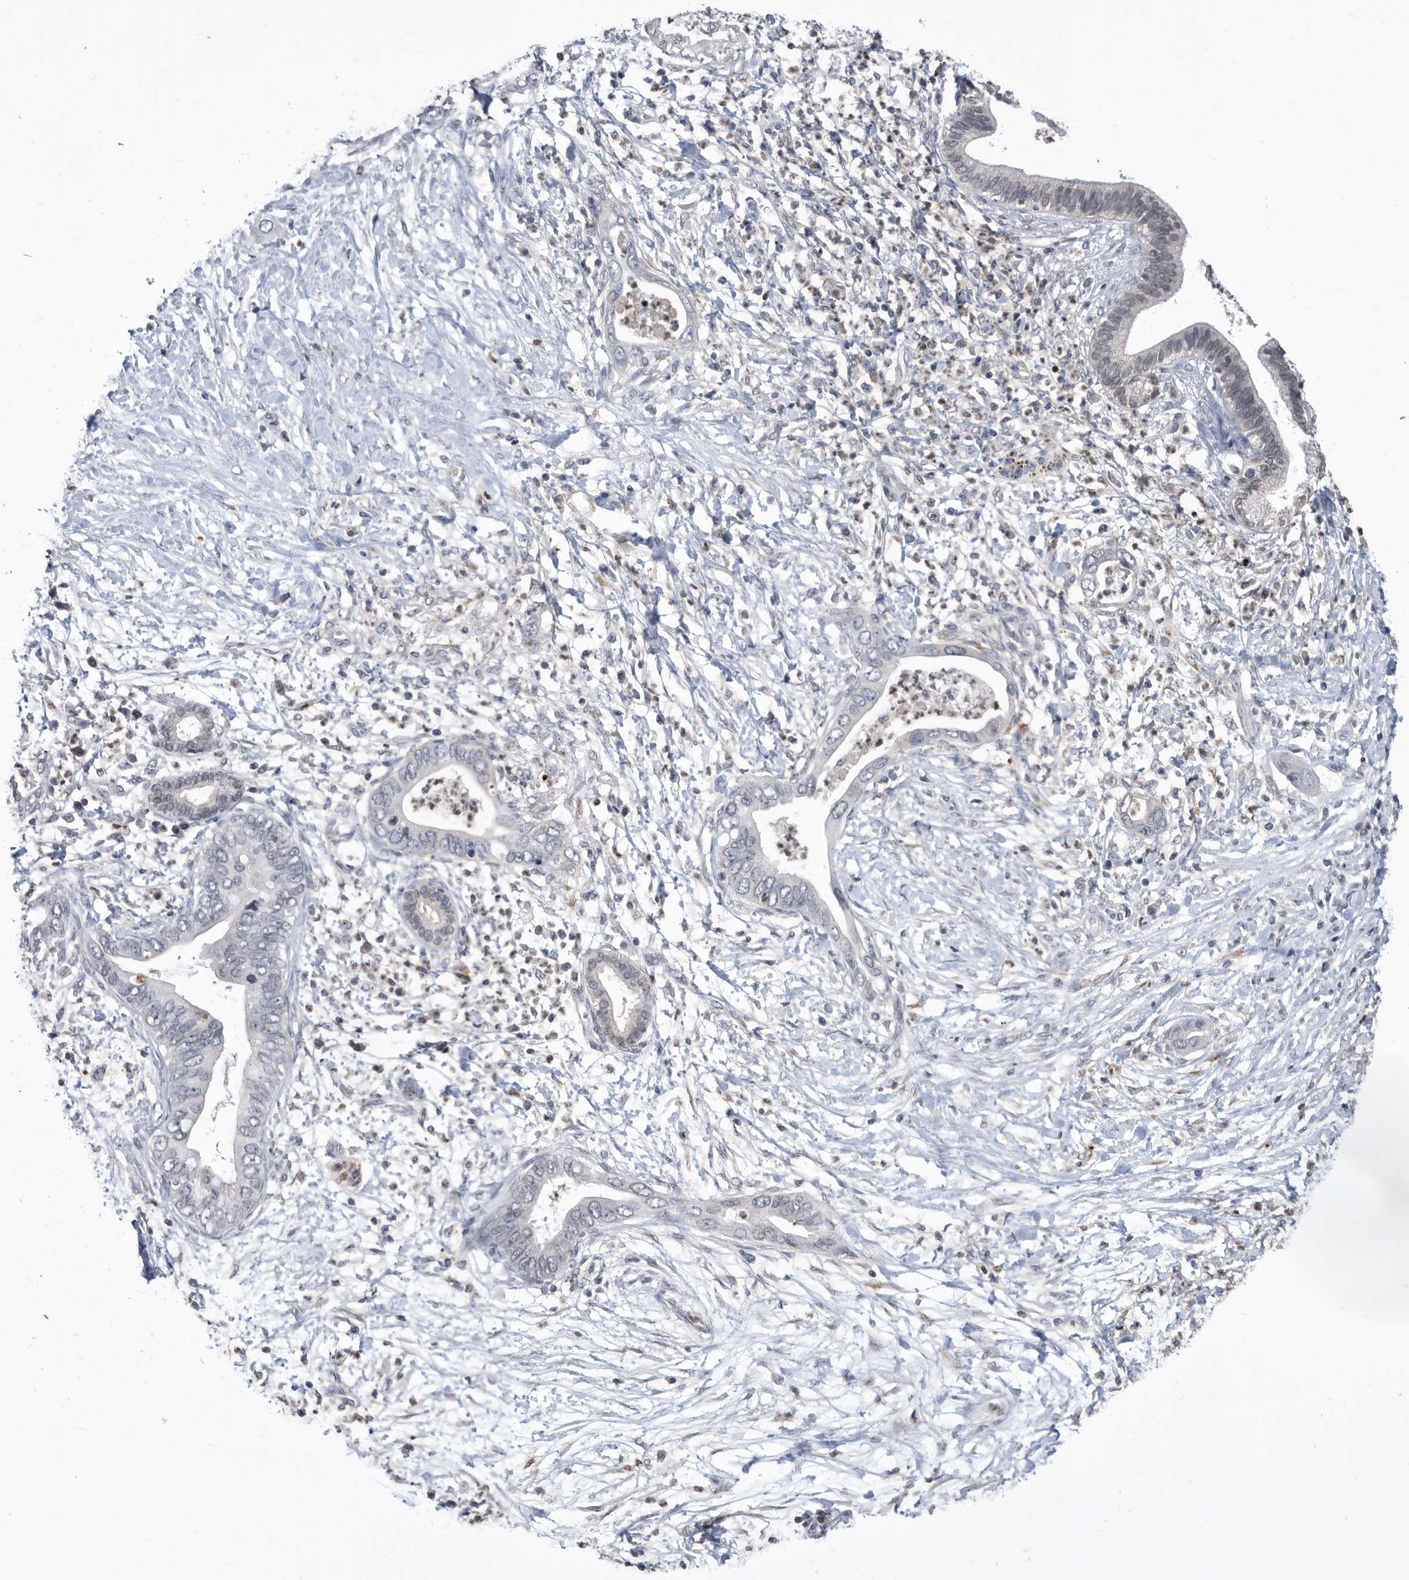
{"staining": {"intensity": "negative", "quantity": "none", "location": "none"}, "tissue": "pancreatic cancer", "cell_type": "Tumor cells", "image_type": "cancer", "snomed": [{"axis": "morphology", "description": "Adenocarcinoma, NOS"}, {"axis": "topography", "description": "Pancreas"}], "caption": "An image of human pancreatic adenocarcinoma is negative for staining in tumor cells.", "gene": "TSTD1", "patient": {"sex": "male", "age": 75}}